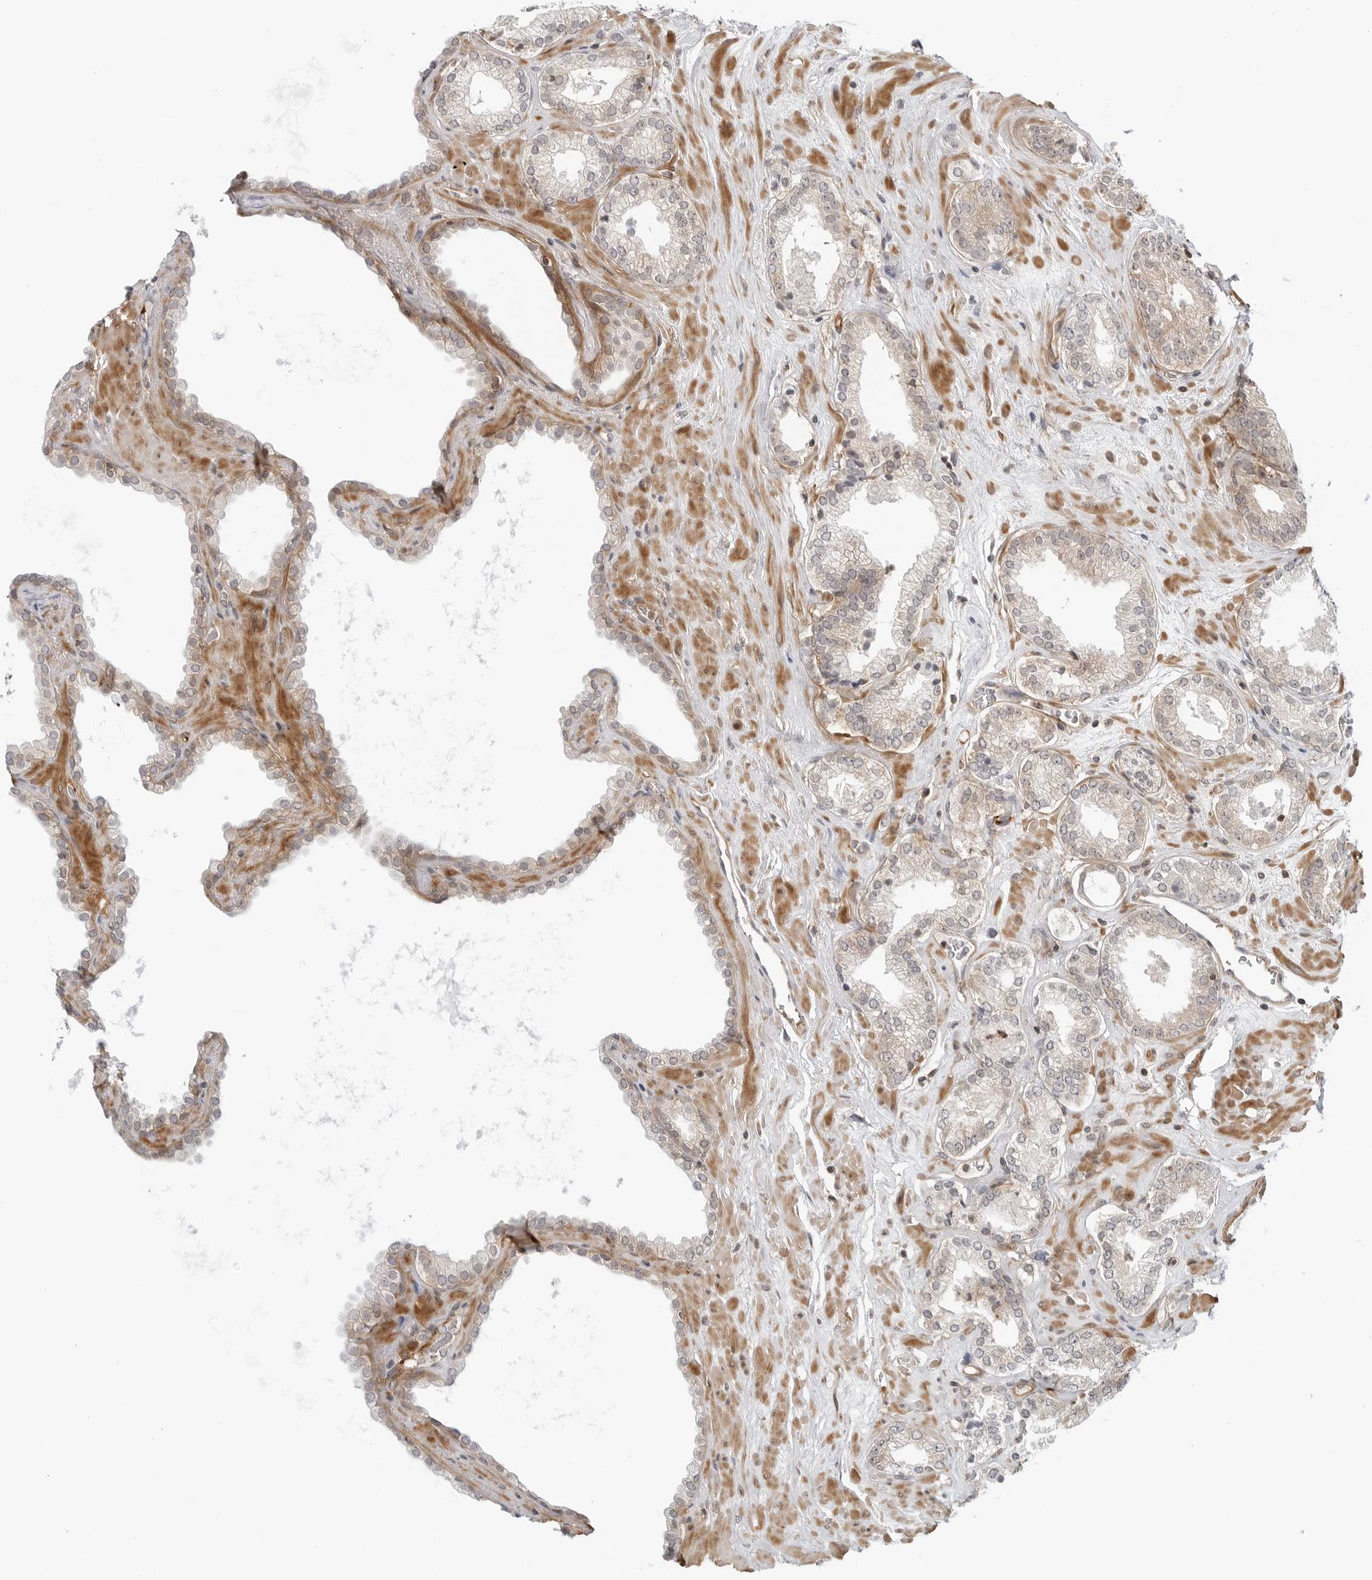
{"staining": {"intensity": "weak", "quantity": "<25%", "location": "cytoplasmic/membranous"}, "tissue": "prostate cancer", "cell_type": "Tumor cells", "image_type": "cancer", "snomed": [{"axis": "morphology", "description": "Adenocarcinoma, Low grade"}, {"axis": "topography", "description": "Prostate"}], "caption": "Immunohistochemistry histopathology image of low-grade adenocarcinoma (prostate) stained for a protein (brown), which displays no staining in tumor cells. (Stains: DAB immunohistochemistry (IHC) with hematoxylin counter stain, Microscopy: brightfield microscopy at high magnification).", "gene": "STXBP3", "patient": {"sex": "male", "age": 62}}